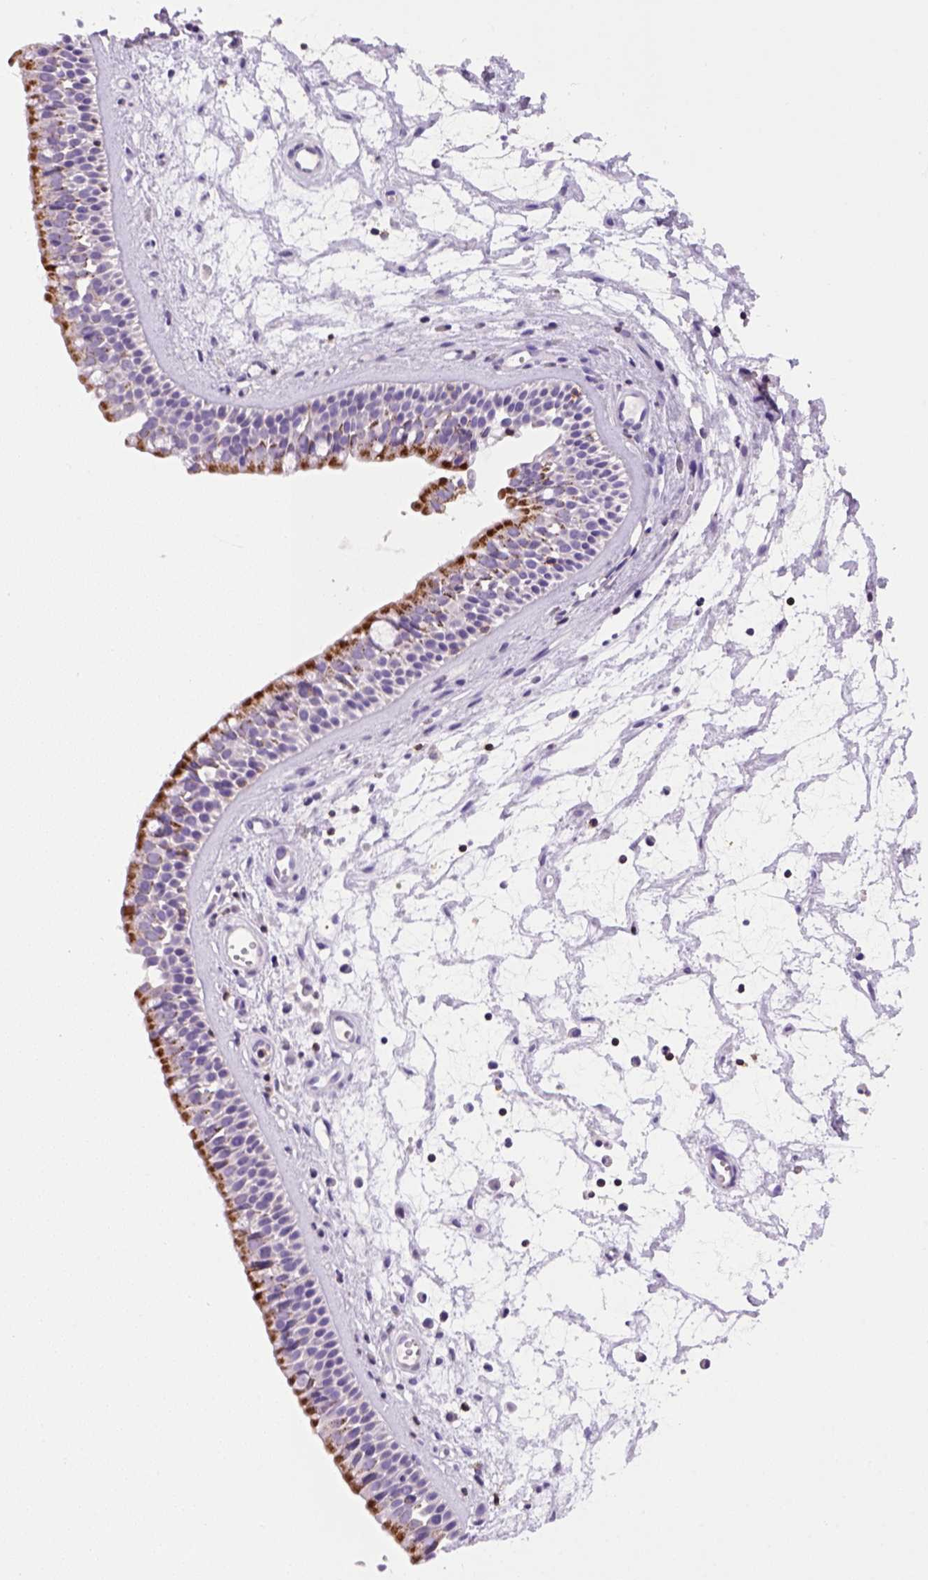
{"staining": {"intensity": "strong", "quantity": "25%-75%", "location": "cytoplasmic/membranous"}, "tissue": "nasopharynx", "cell_type": "Respiratory epithelial cells", "image_type": "normal", "snomed": [{"axis": "morphology", "description": "Normal tissue, NOS"}, {"axis": "topography", "description": "Nasopharynx"}], "caption": "The immunohistochemical stain shows strong cytoplasmic/membranous staining in respiratory epithelial cells of unremarkable nasopharynx. Nuclei are stained in blue.", "gene": "CD3E", "patient": {"sex": "female", "age": 68}}